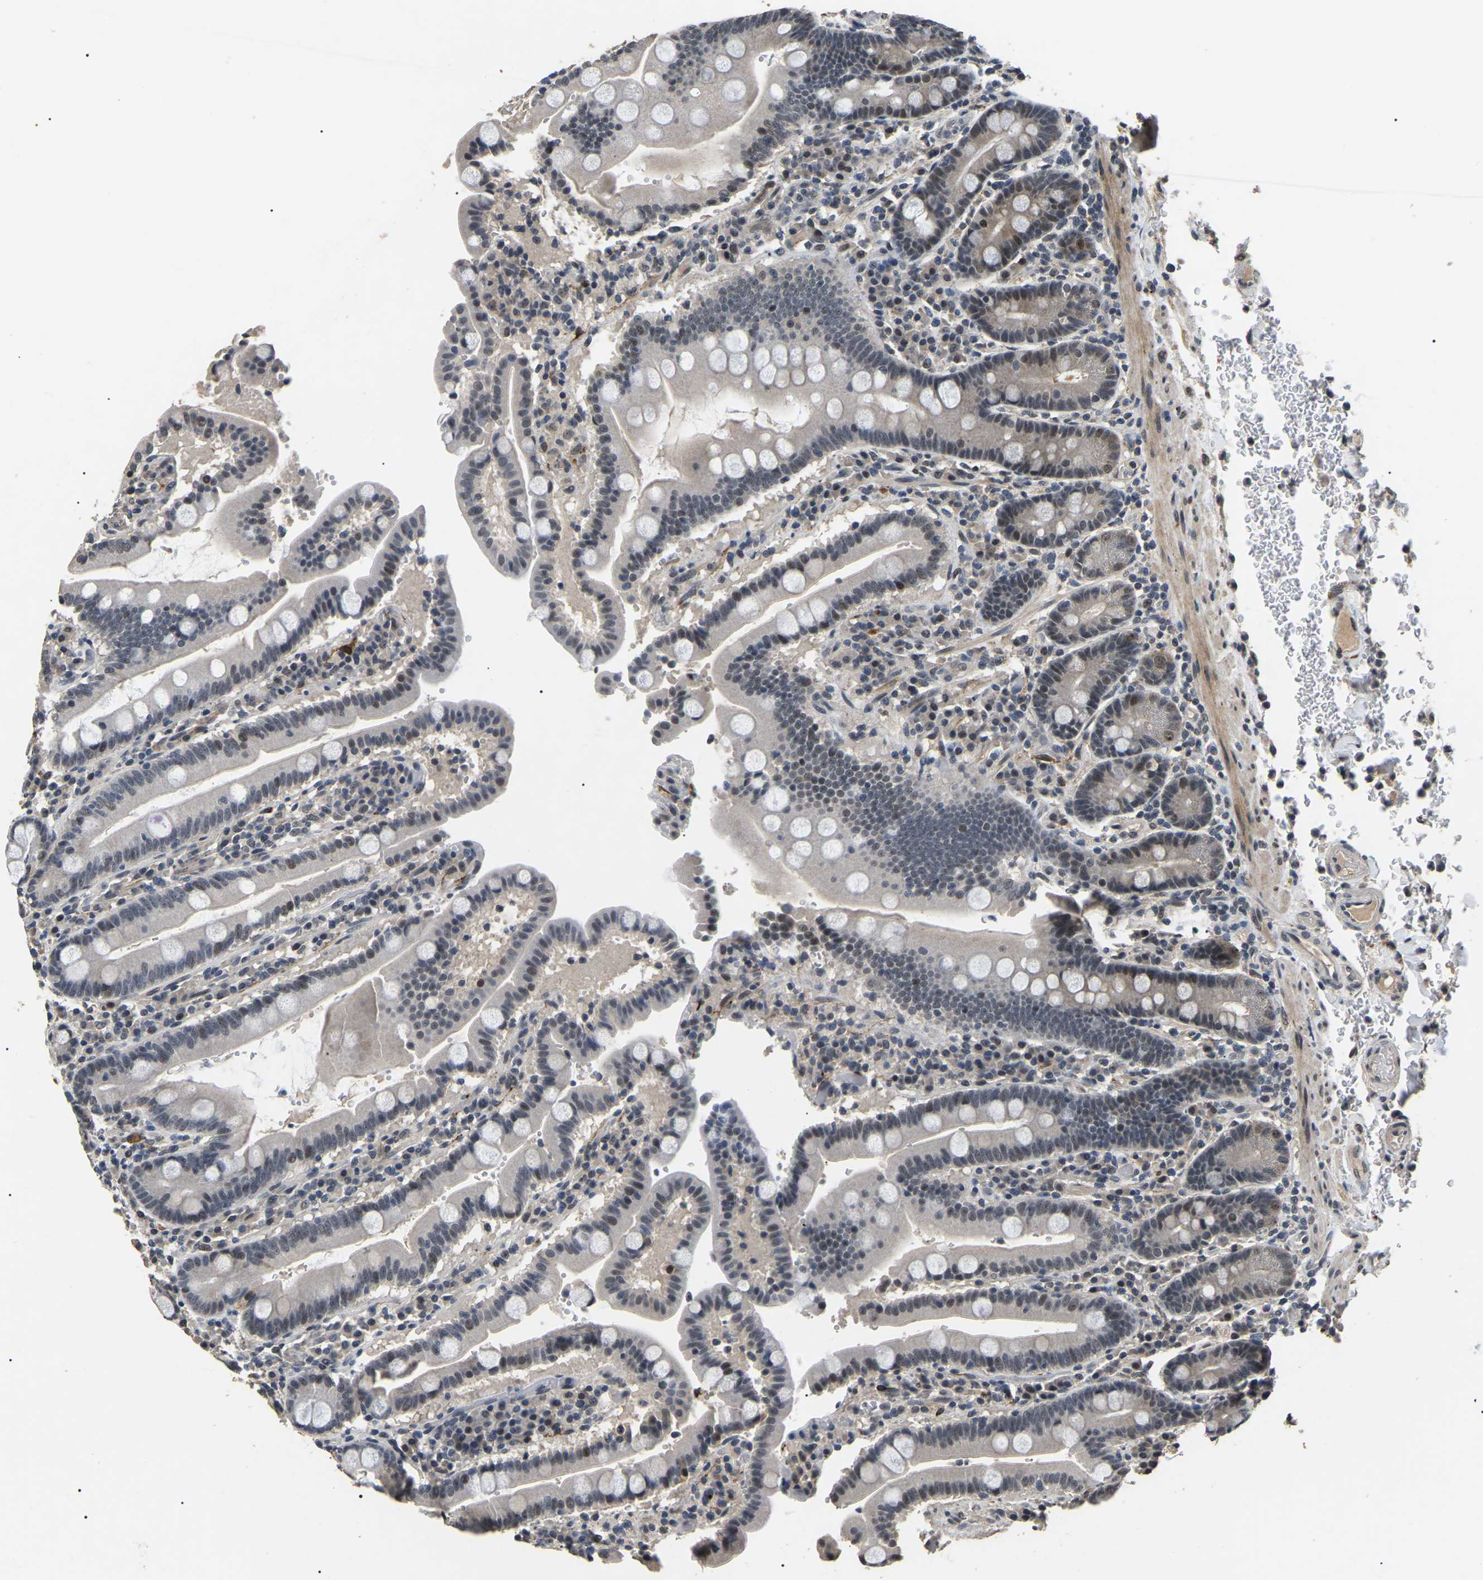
{"staining": {"intensity": "weak", "quantity": "<25%", "location": "nuclear"}, "tissue": "duodenum", "cell_type": "Glandular cells", "image_type": "normal", "snomed": [{"axis": "morphology", "description": "Normal tissue, NOS"}, {"axis": "topography", "description": "Small intestine, NOS"}], "caption": "Glandular cells show no significant protein positivity in normal duodenum.", "gene": "PPM1E", "patient": {"sex": "female", "age": 71}}